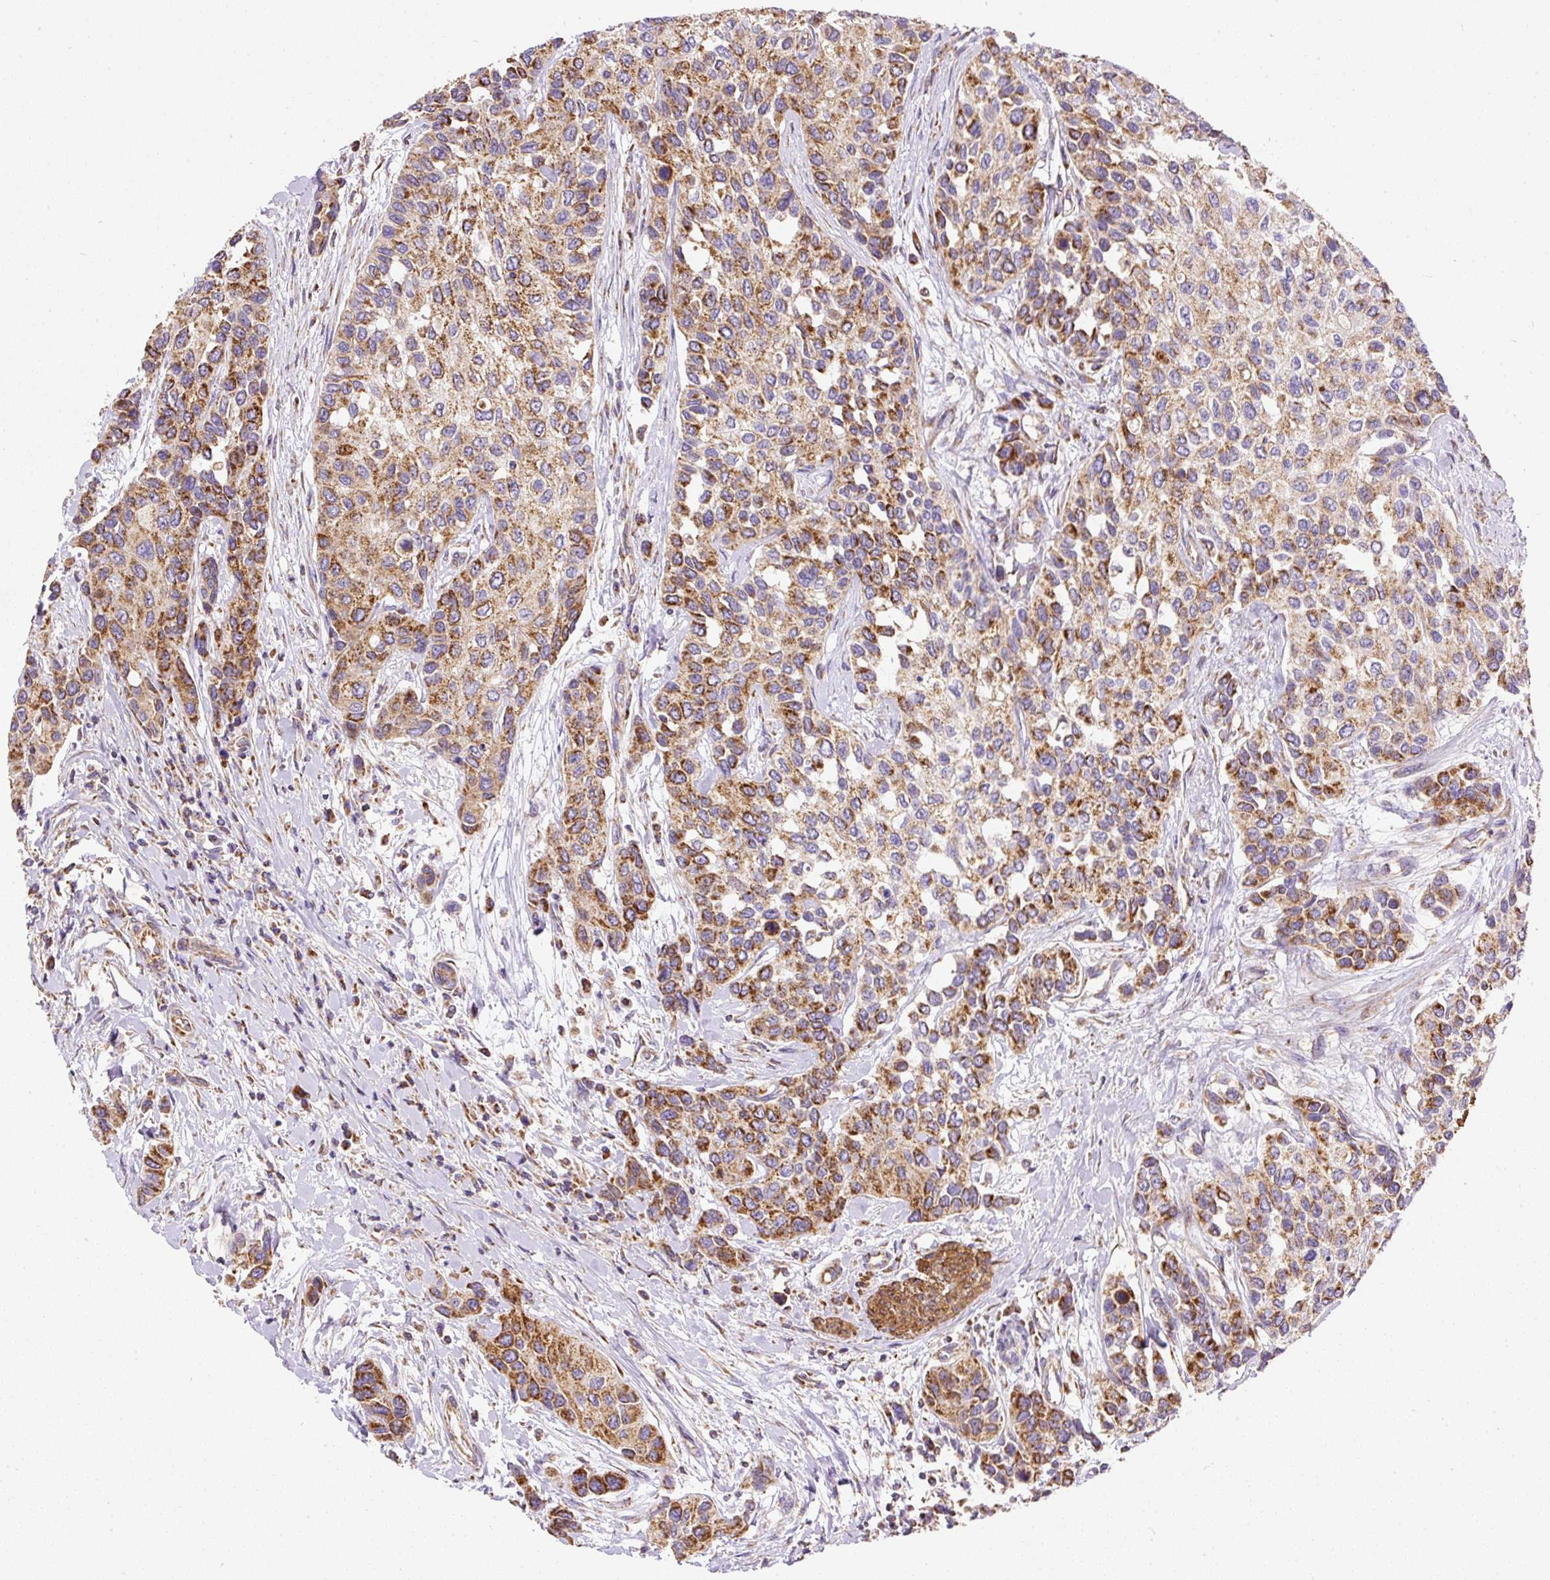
{"staining": {"intensity": "strong", "quantity": ">75%", "location": "cytoplasmic/membranous"}, "tissue": "urothelial cancer", "cell_type": "Tumor cells", "image_type": "cancer", "snomed": [{"axis": "morphology", "description": "Normal tissue, NOS"}, {"axis": "morphology", "description": "Urothelial carcinoma, High grade"}, {"axis": "topography", "description": "Vascular tissue"}, {"axis": "topography", "description": "Urinary bladder"}], "caption": "Urothelial cancer tissue exhibits strong cytoplasmic/membranous positivity in about >75% of tumor cells, visualized by immunohistochemistry. The protein is shown in brown color, while the nuclei are stained blue.", "gene": "NDUFAF2", "patient": {"sex": "female", "age": 56}}